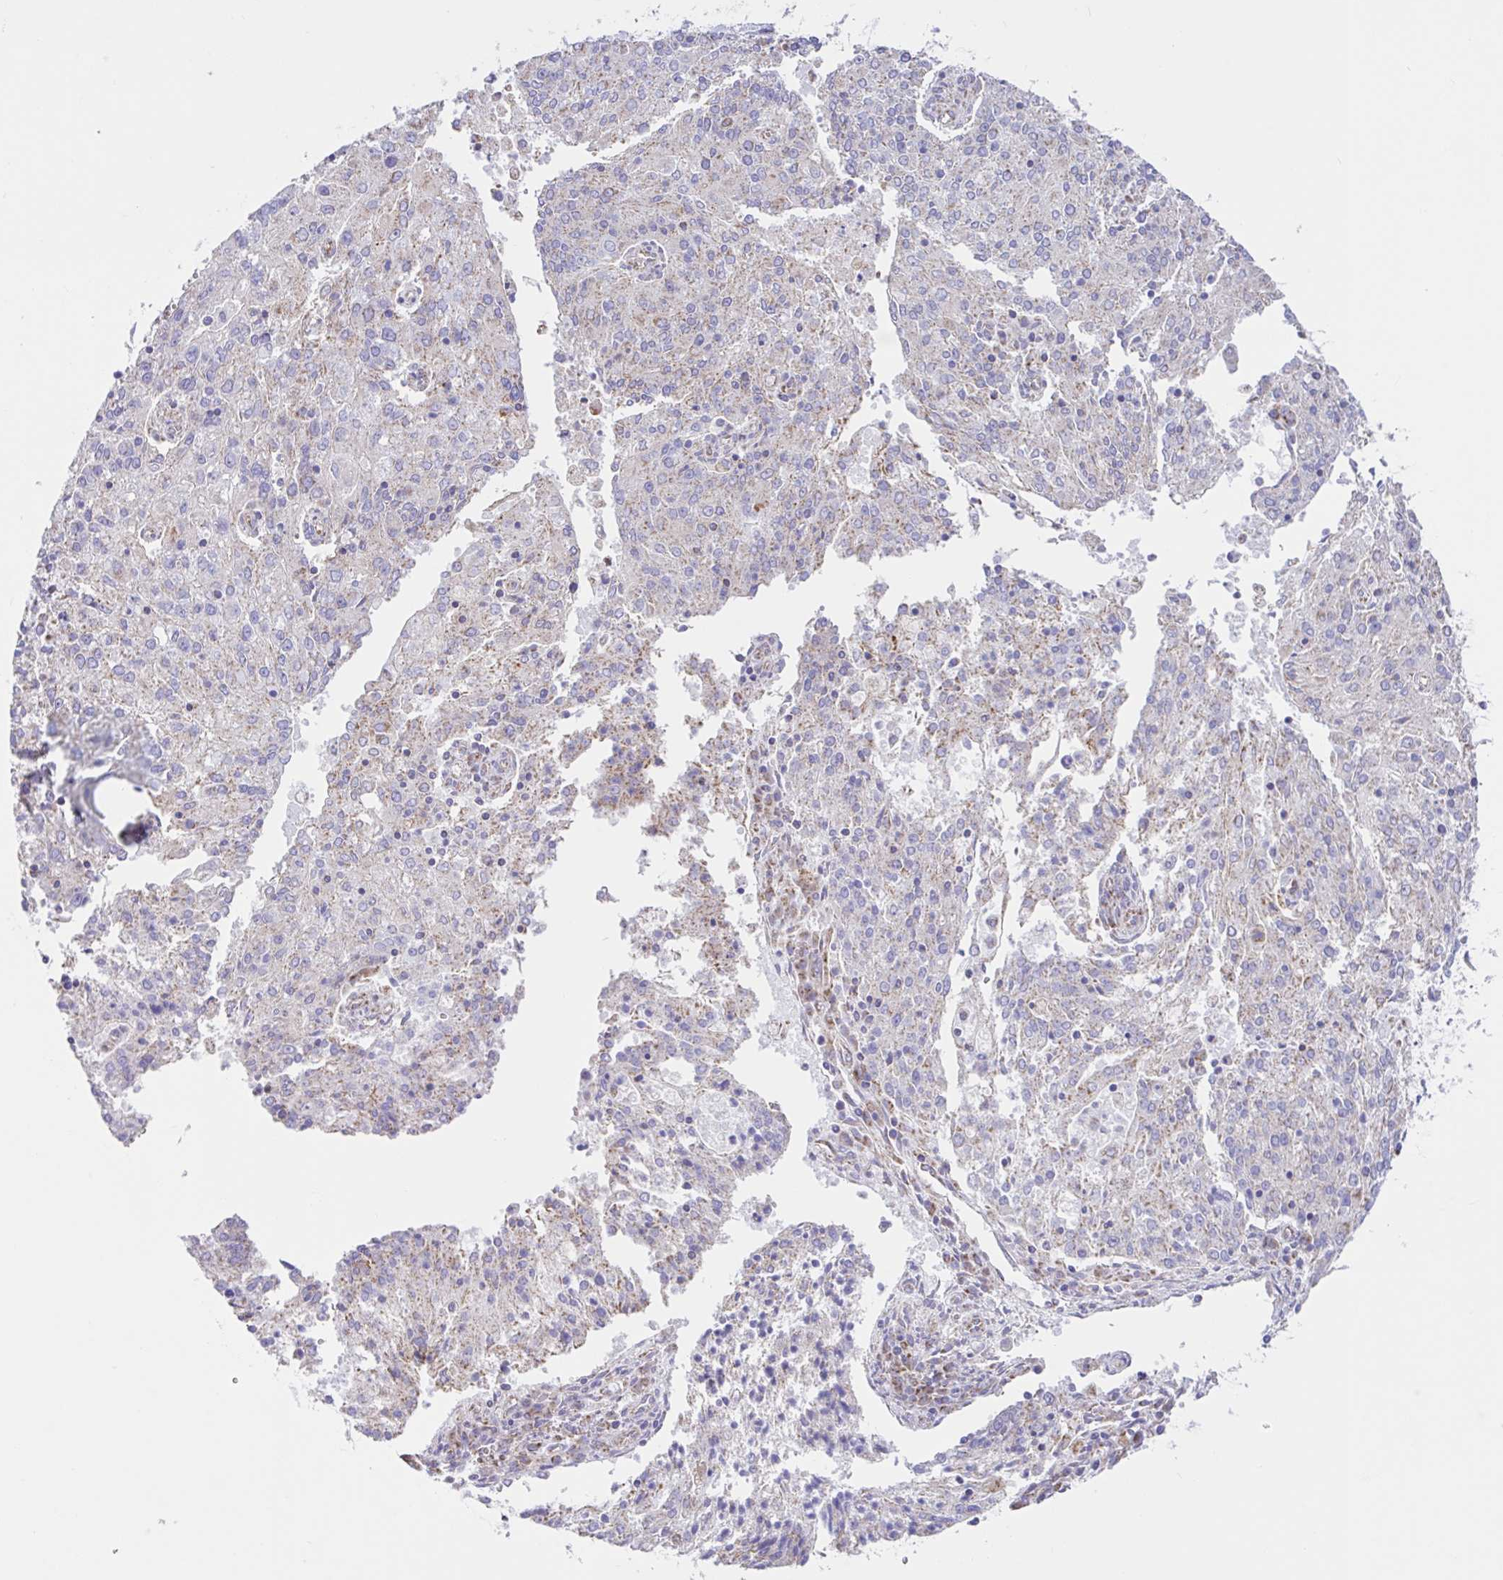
{"staining": {"intensity": "negative", "quantity": "none", "location": "none"}, "tissue": "endometrial cancer", "cell_type": "Tumor cells", "image_type": "cancer", "snomed": [{"axis": "morphology", "description": "Adenocarcinoma, NOS"}, {"axis": "topography", "description": "Endometrium"}], "caption": "Immunohistochemistry (IHC) of endometrial adenocarcinoma shows no expression in tumor cells.", "gene": "NDUFS2", "patient": {"sex": "female", "age": 82}}